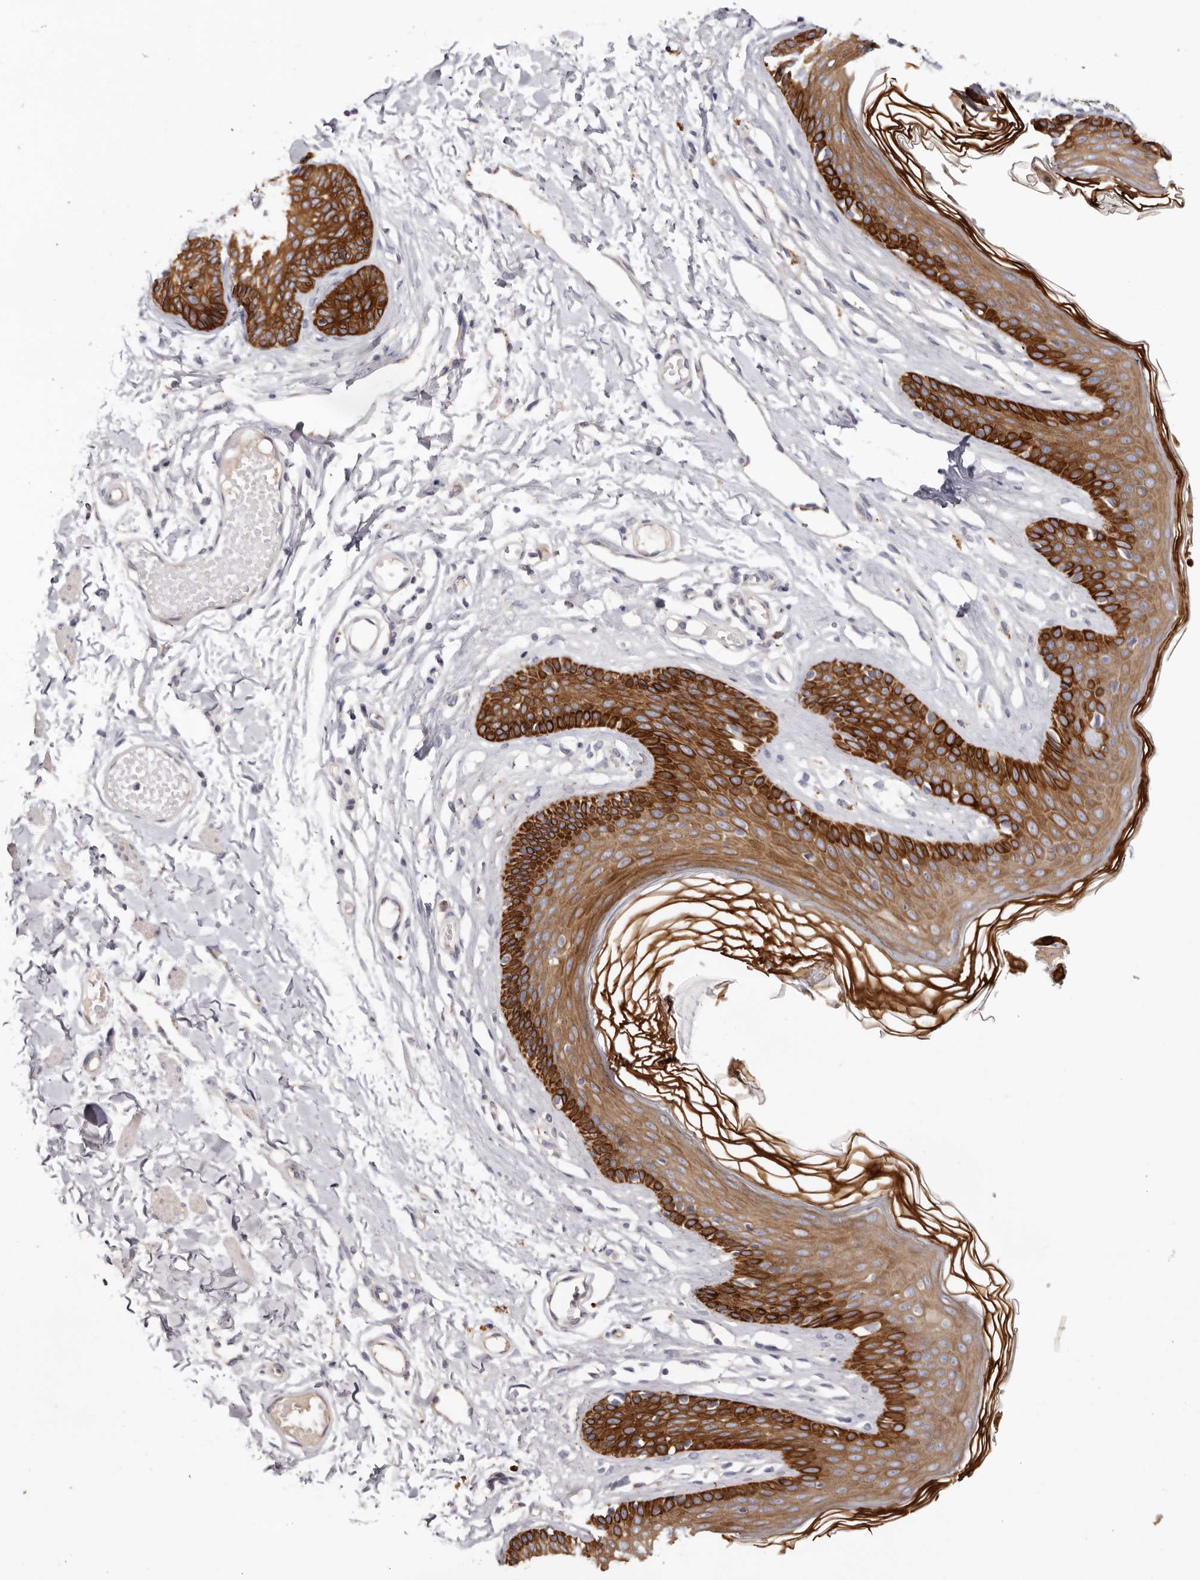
{"staining": {"intensity": "strong", "quantity": ">75%", "location": "cytoplasmic/membranous"}, "tissue": "skin", "cell_type": "Epidermal cells", "image_type": "normal", "snomed": [{"axis": "morphology", "description": "Normal tissue, NOS"}, {"axis": "morphology", "description": "Squamous cell carcinoma, NOS"}, {"axis": "topography", "description": "Vulva"}], "caption": "Immunohistochemical staining of normal skin shows >75% levels of strong cytoplasmic/membranous protein positivity in about >75% of epidermal cells. Using DAB (3,3'-diaminobenzidine) (brown) and hematoxylin (blue) stains, captured at high magnification using brightfield microscopy.", "gene": "STK16", "patient": {"sex": "female", "age": 85}}